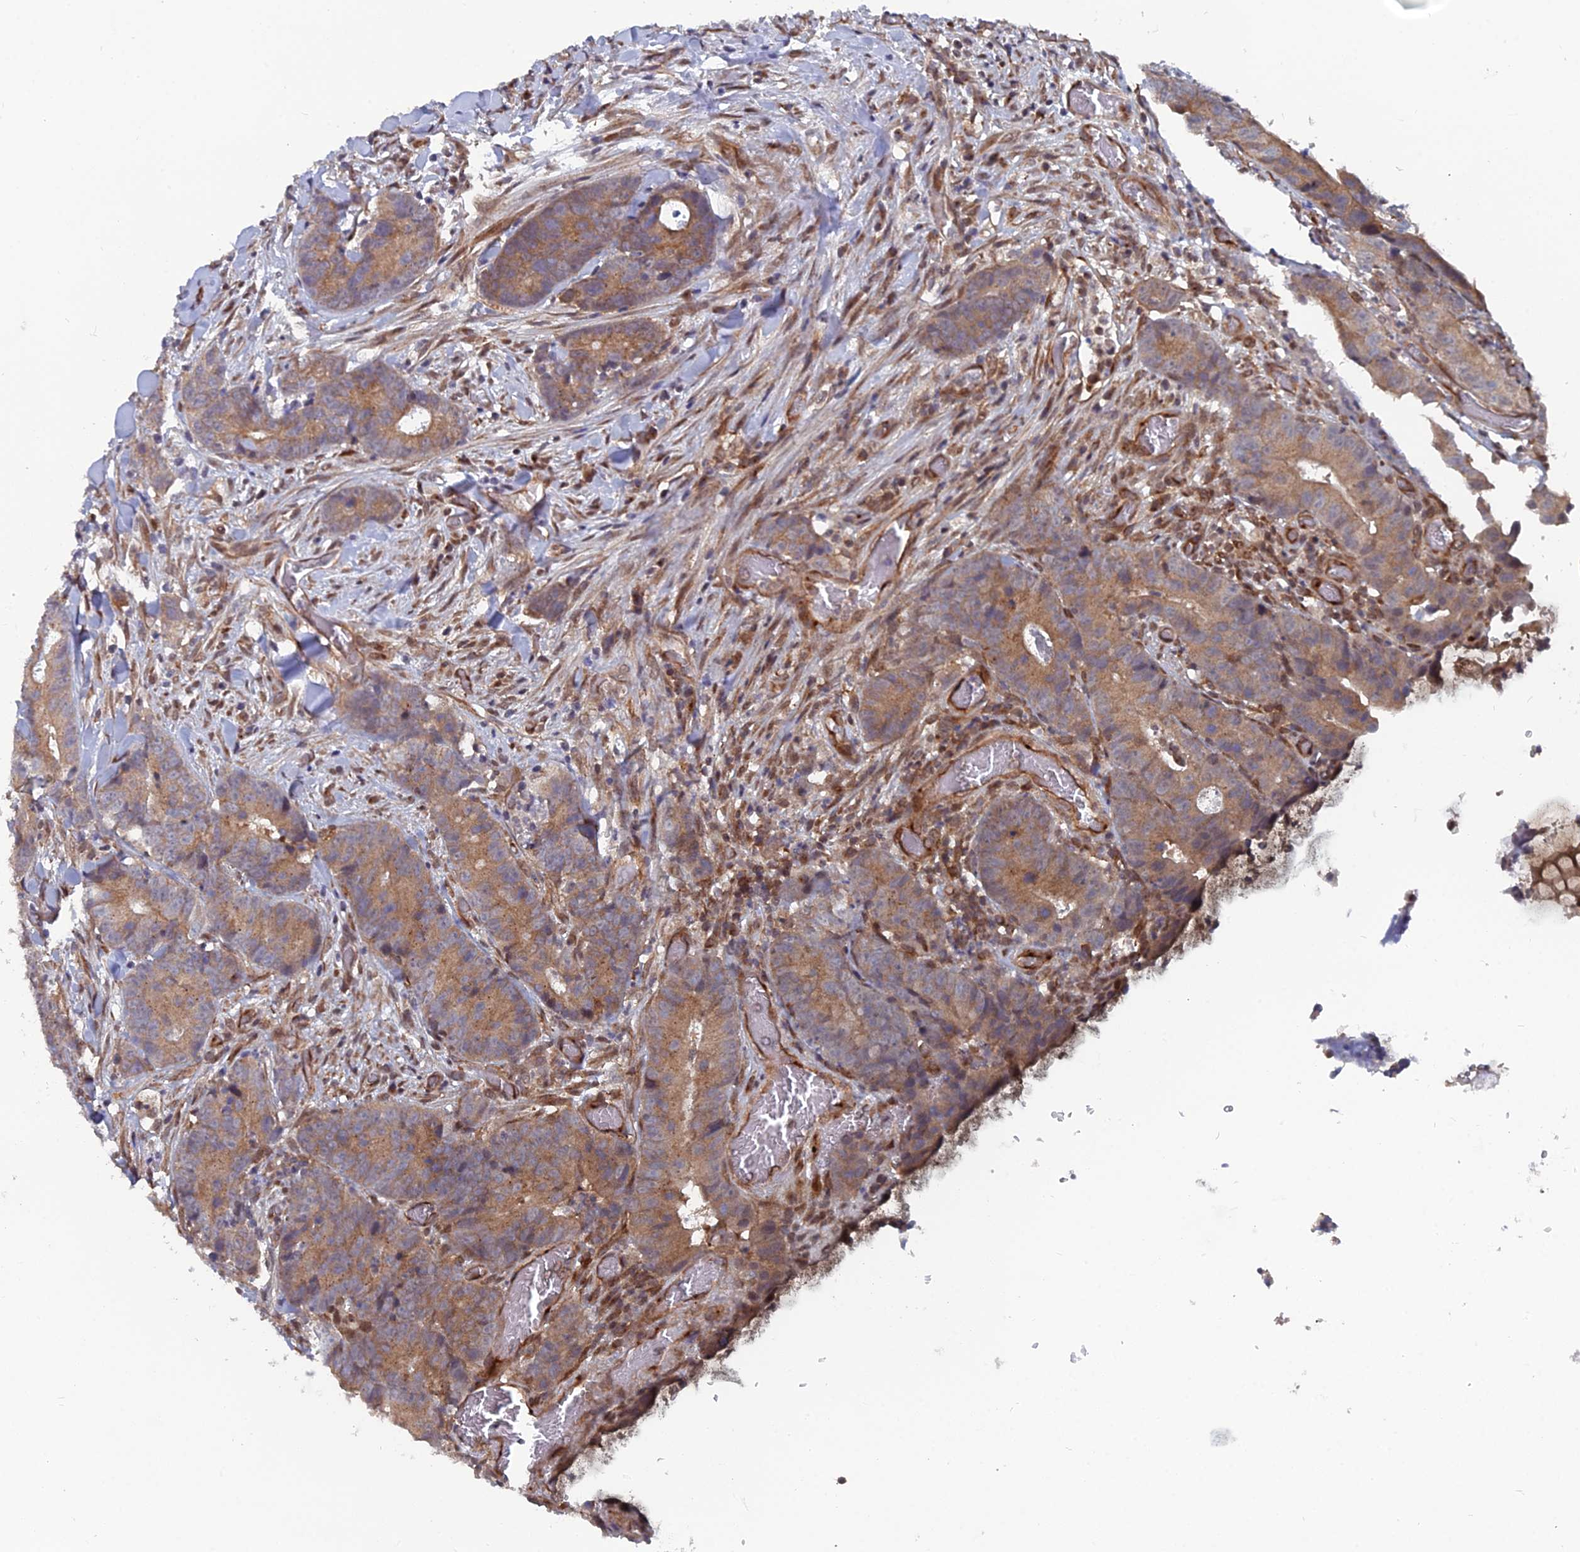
{"staining": {"intensity": "moderate", "quantity": ">75%", "location": "cytoplasmic/membranous"}, "tissue": "colorectal cancer", "cell_type": "Tumor cells", "image_type": "cancer", "snomed": [{"axis": "morphology", "description": "Adenocarcinoma, NOS"}, {"axis": "topography", "description": "Colon"}], "caption": "Brown immunohistochemical staining in human adenocarcinoma (colorectal) displays moderate cytoplasmic/membranous expression in approximately >75% of tumor cells. (Stains: DAB in brown, nuclei in blue, Microscopy: brightfield microscopy at high magnification).", "gene": "FHIP2A", "patient": {"sex": "female", "age": 57}}